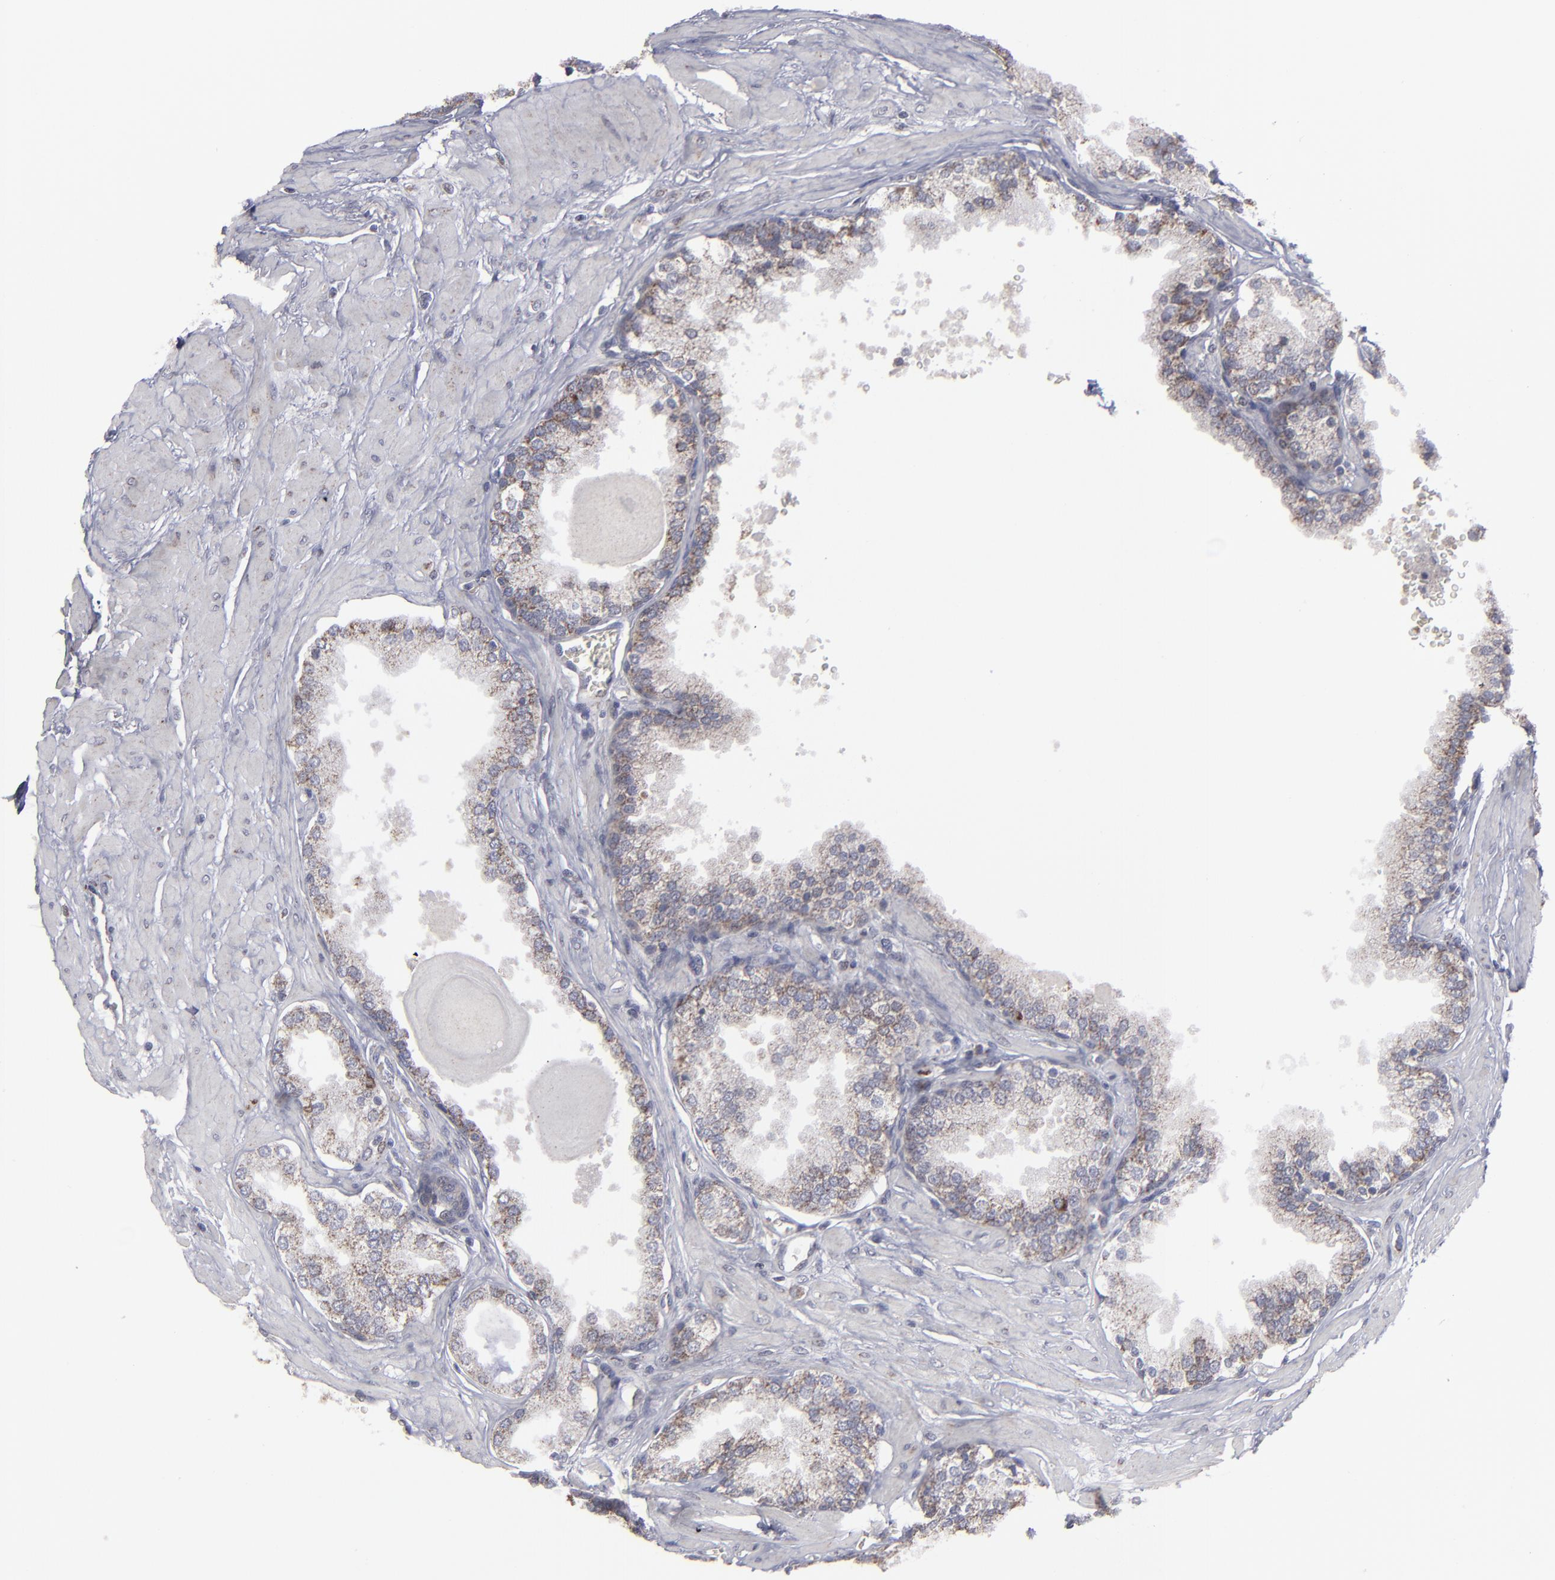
{"staining": {"intensity": "moderate", "quantity": "25%-75%", "location": "cytoplasmic/membranous"}, "tissue": "prostate", "cell_type": "Glandular cells", "image_type": "normal", "snomed": [{"axis": "morphology", "description": "Normal tissue, NOS"}, {"axis": "topography", "description": "Prostate"}], "caption": "Protein staining reveals moderate cytoplasmic/membranous positivity in about 25%-75% of glandular cells in benign prostate.", "gene": "MYOM2", "patient": {"sex": "male", "age": 51}}